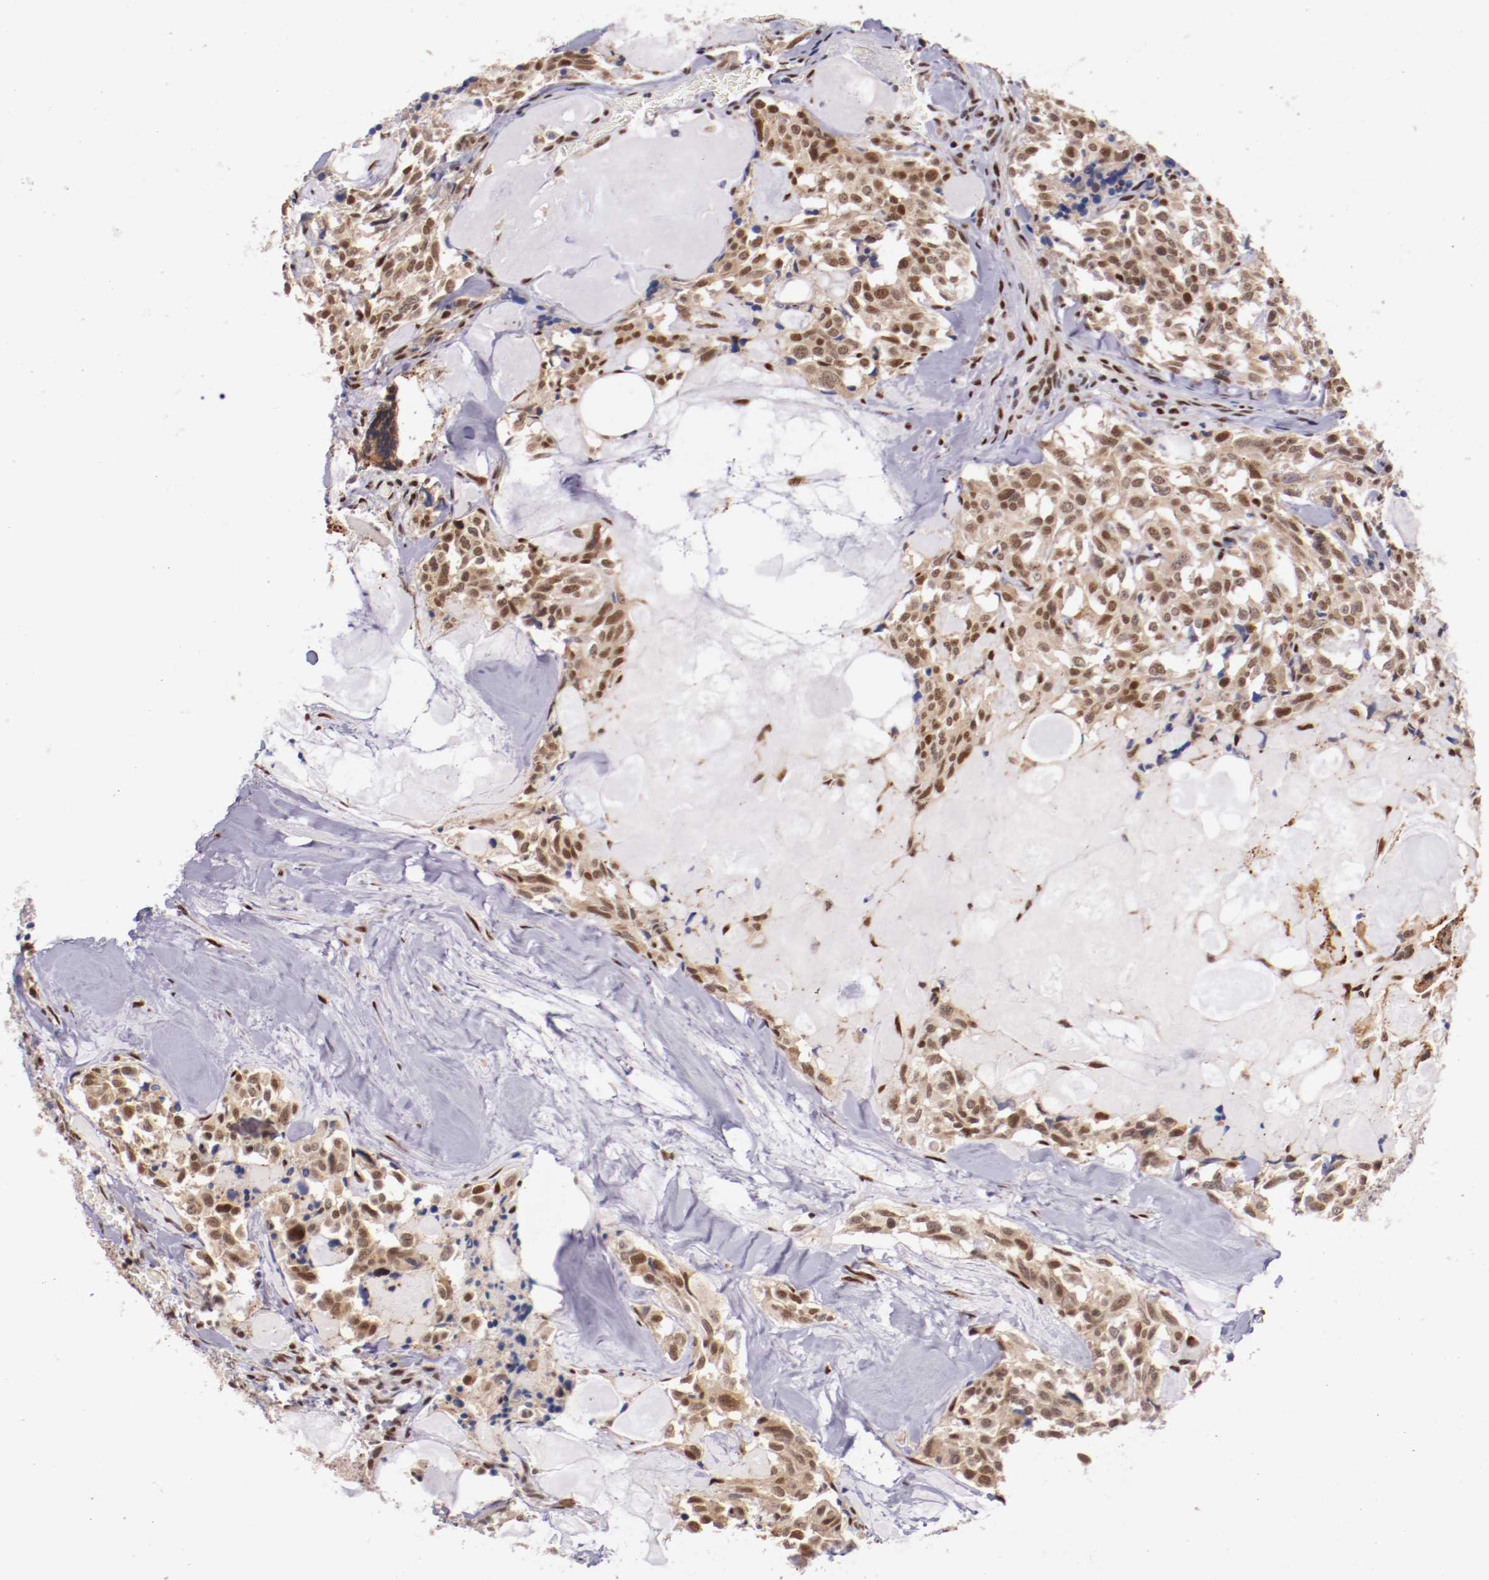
{"staining": {"intensity": "moderate", "quantity": ">75%", "location": "nuclear"}, "tissue": "thyroid cancer", "cell_type": "Tumor cells", "image_type": "cancer", "snomed": [{"axis": "morphology", "description": "Carcinoma, NOS"}, {"axis": "morphology", "description": "Carcinoid, malignant, NOS"}, {"axis": "topography", "description": "Thyroid gland"}], "caption": "This photomicrograph displays thyroid carcinoid (malignant) stained with IHC to label a protein in brown. The nuclear of tumor cells show moderate positivity for the protein. Nuclei are counter-stained blue.", "gene": "SRF", "patient": {"sex": "male", "age": 33}}